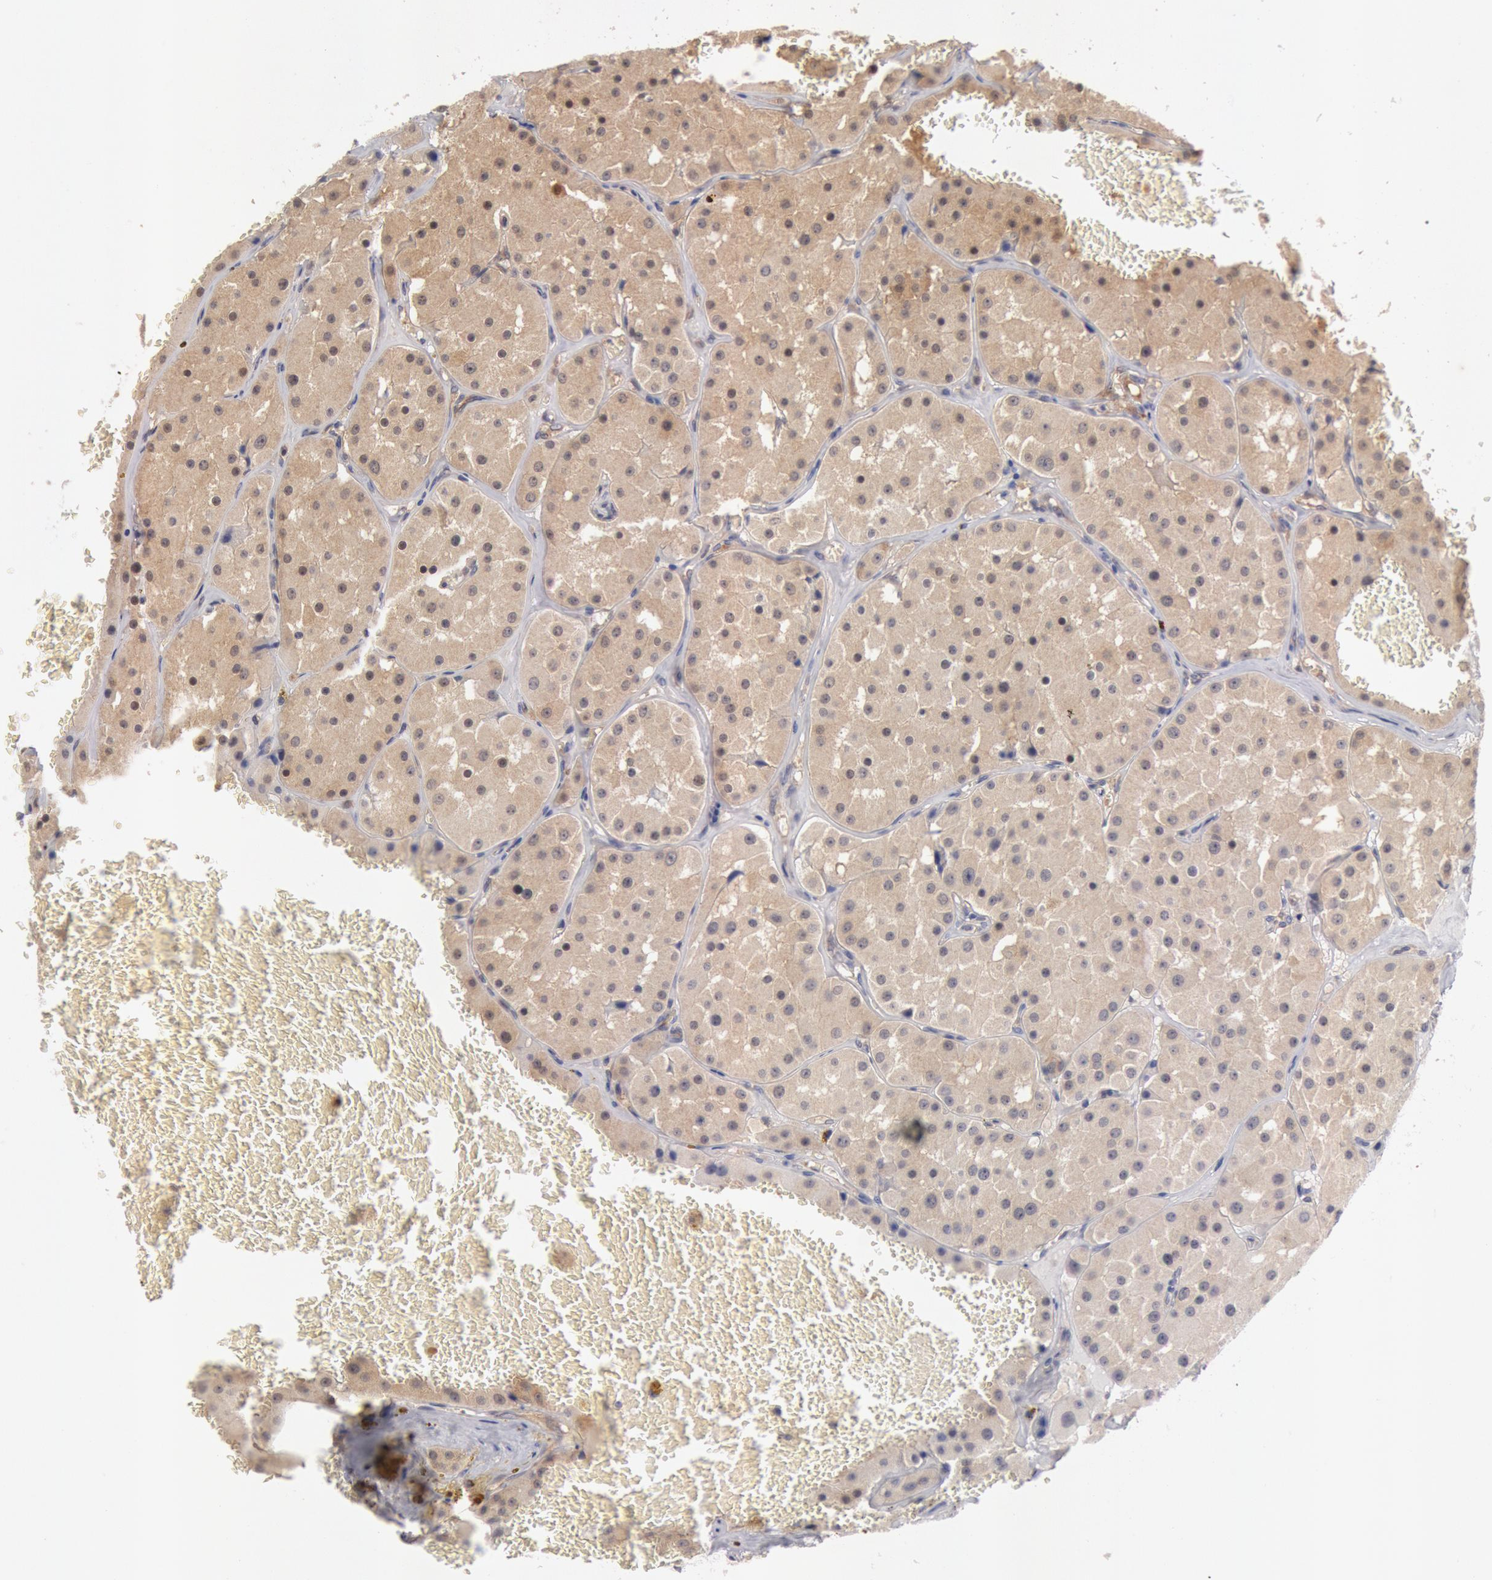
{"staining": {"intensity": "weak", "quantity": ">75%", "location": "cytoplasmic/membranous"}, "tissue": "renal cancer", "cell_type": "Tumor cells", "image_type": "cancer", "snomed": [{"axis": "morphology", "description": "Adenocarcinoma, uncertain malignant potential"}, {"axis": "topography", "description": "Kidney"}], "caption": "Tumor cells exhibit weak cytoplasmic/membranous staining in about >75% of cells in renal cancer.", "gene": "DNAJA1", "patient": {"sex": "male", "age": 63}}